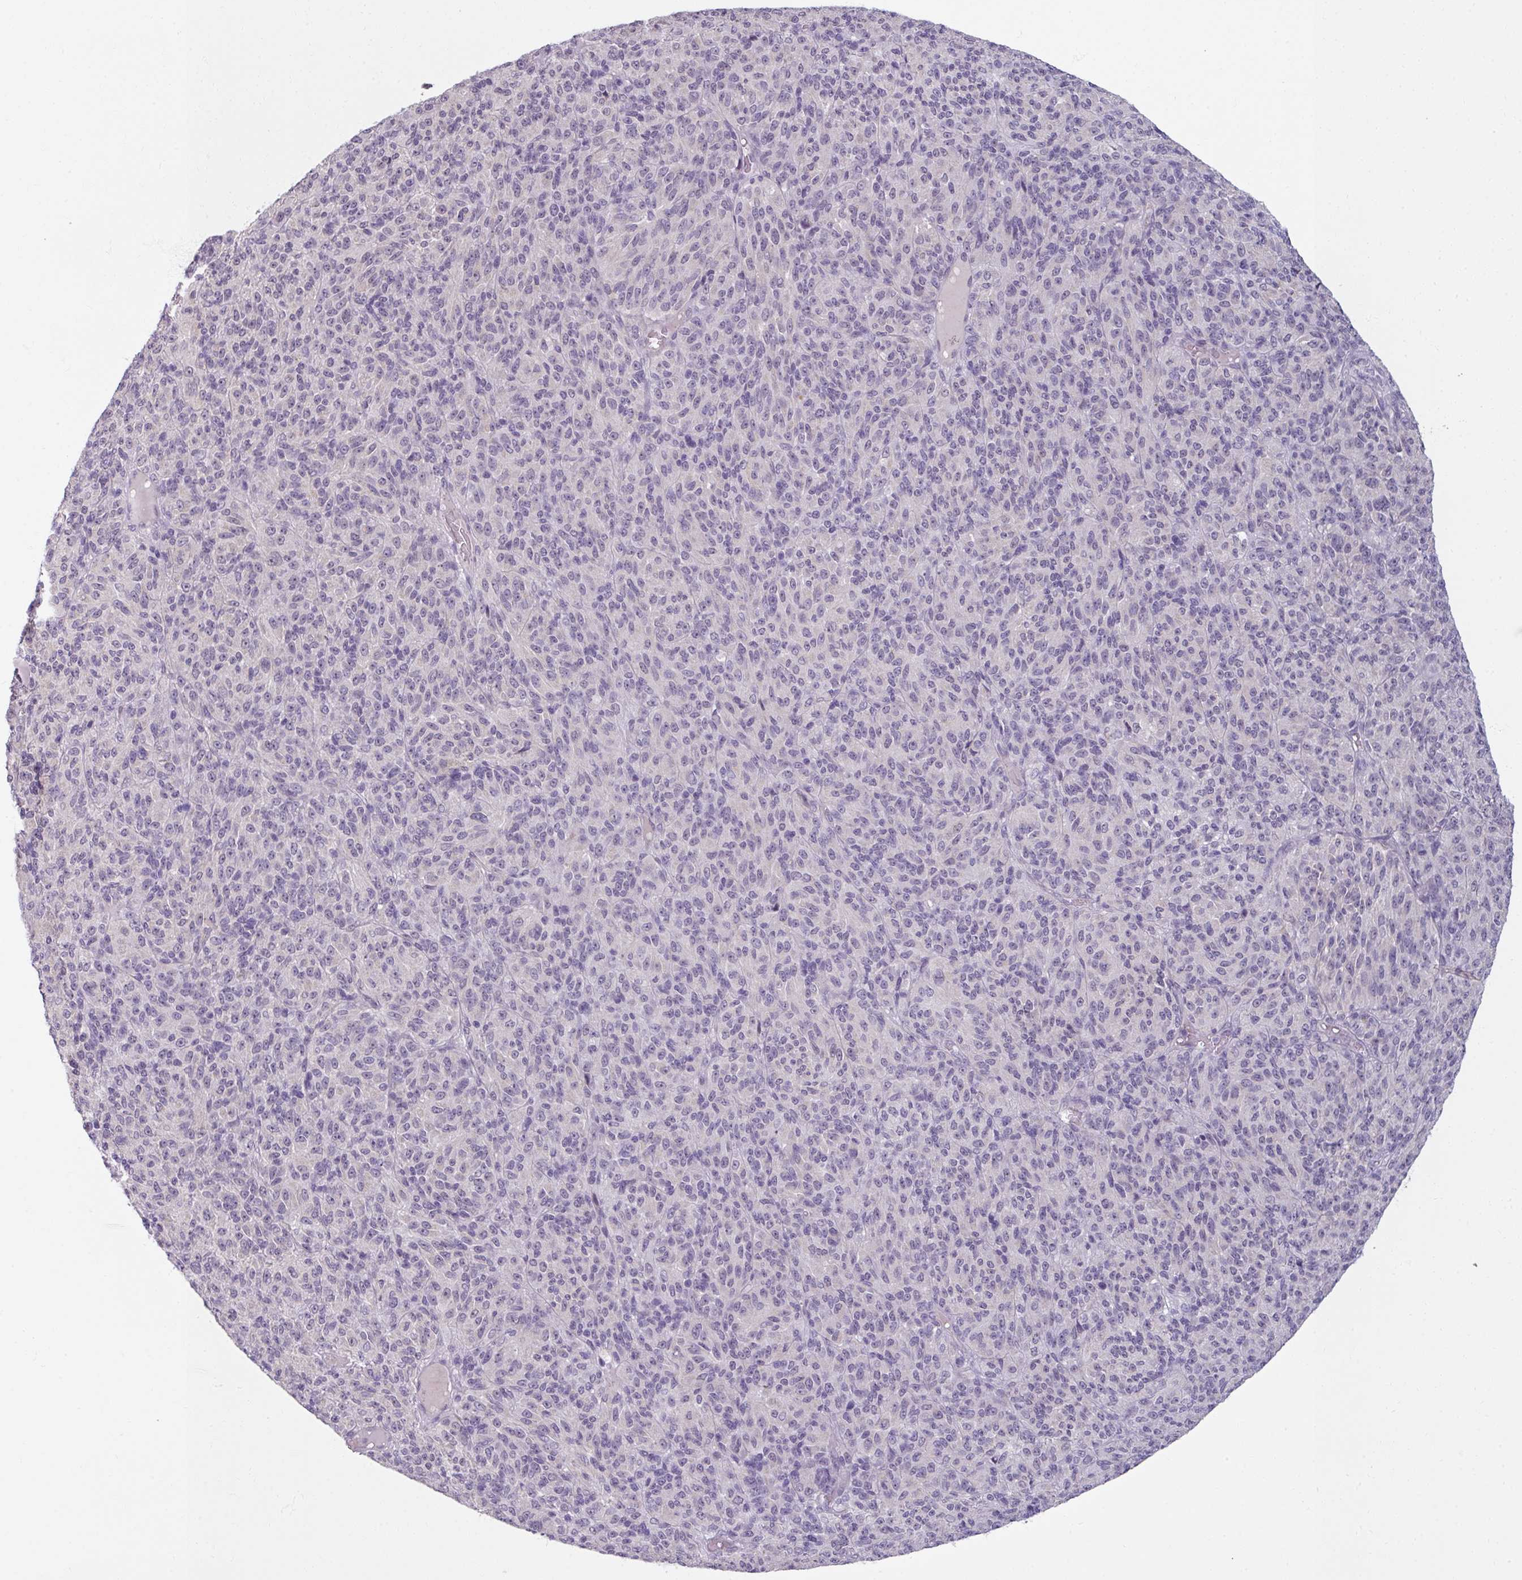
{"staining": {"intensity": "negative", "quantity": "none", "location": "none"}, "tissue": "melanoma", "cell_type": "Tumor cells", "image_type": "cancer", "snomed": [{"axis": "morphology", "description": "Malignant melanoma, Metastatic site"}, {"axis": "topography", "description": "Brain"}], "caption": "Protein analysis of melanoma demonstrates no significant staining in tumor cells.", "gene": "UVSSA", "patient": {"sex": "female", "age": 56}}